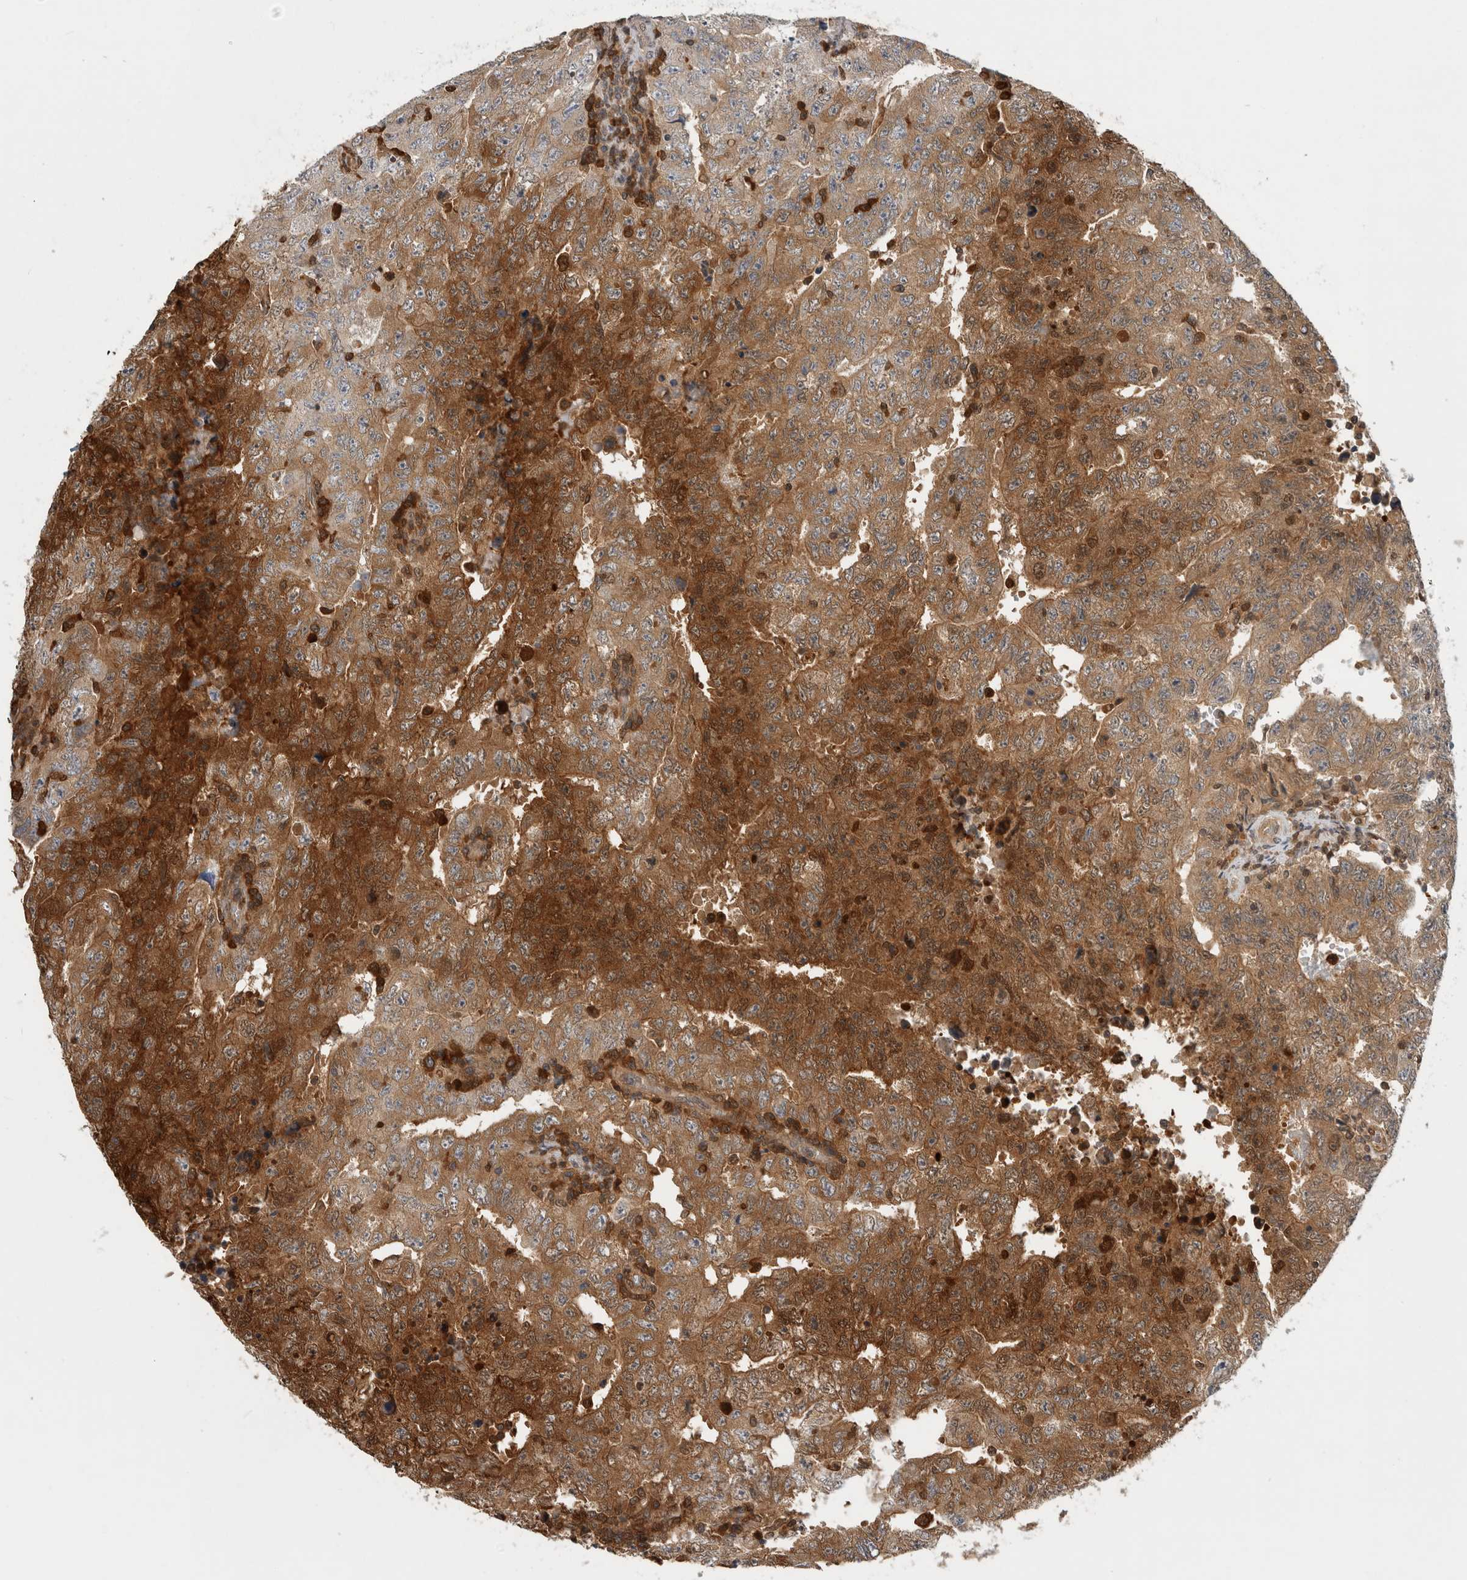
{"staining": {"intensity": "strong", "quantity": "25%-75%", "location": "cytoplasmic/membranous"}, "tissue": "testis cancer", "cell_type": "Tumor cells", "image_type": "cancer", "snomed": [{"axis": "morphology", "description": "Carcinoma, Embryonal, NOS"}, {"axis": "topography", "description": "Testis"}], "caption": "Embryonal carcinoma (testis) tissue shows strong cytoplasmic/membranous staining in about 25%-75% of tumor cells", "gene": "ASTN2", "patient": {"sex": "male", "age": 26}}